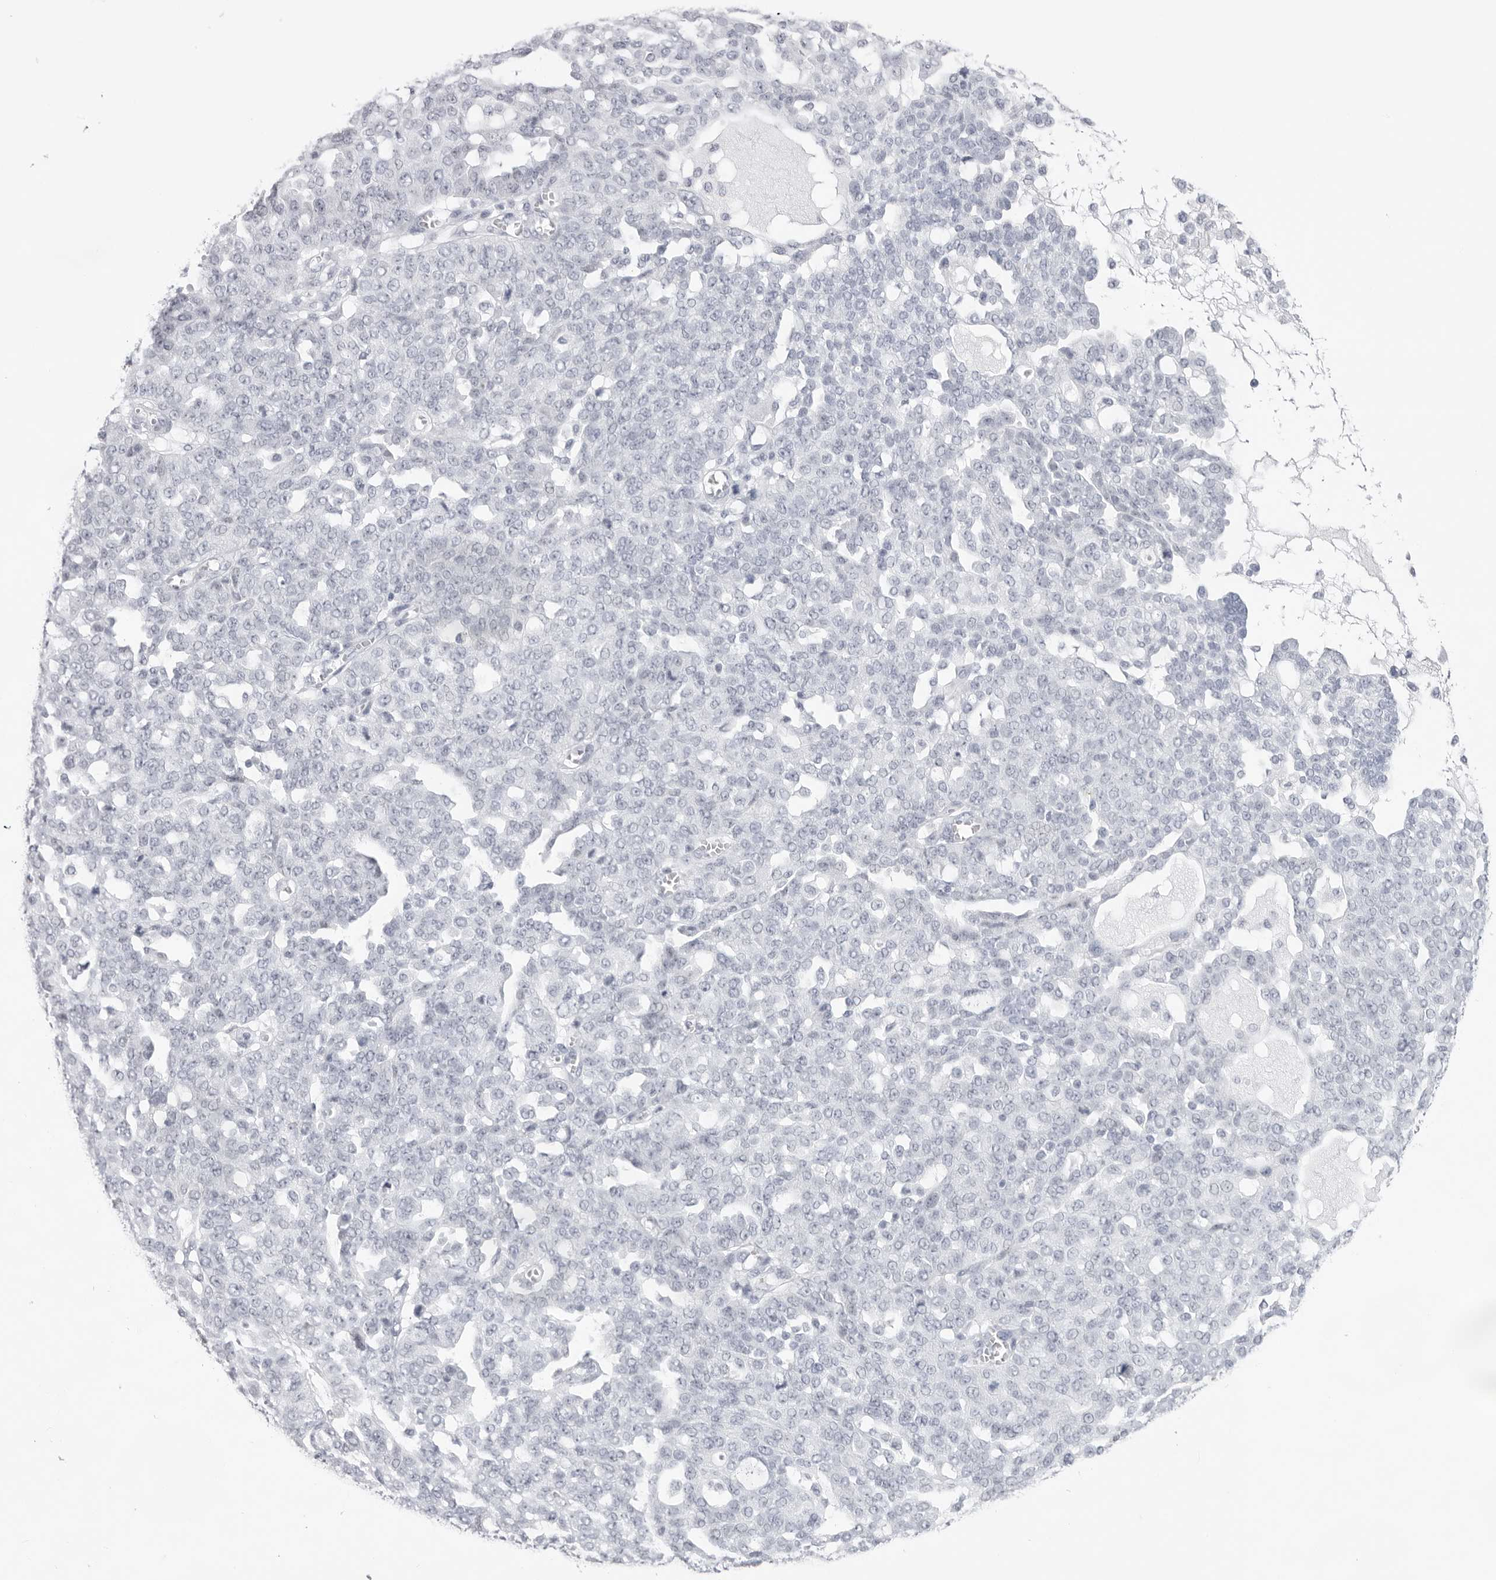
{"staining": {"intensity": "negative", "quantity": "none", "location": "none"}, "tissue": "ovarian cancer", "cell_type": "Tumor cells", "image_type": "cancer", "snomed": [{"axis": "morphology", "description": "Cystadenocarcinoma, serous, NOS"}, {"axis": "topography", "description": "Soft tissue"}, {"axis": "topography", "description": "Ovary"}], "caption": "IHC micrograph of ovarian serous cystadenocarcinoma stained for a protein (brown), which demonstrates no staining in tumor cells.", "gene": "KLK12", "patient": {"sex": "female", "age": 57}}